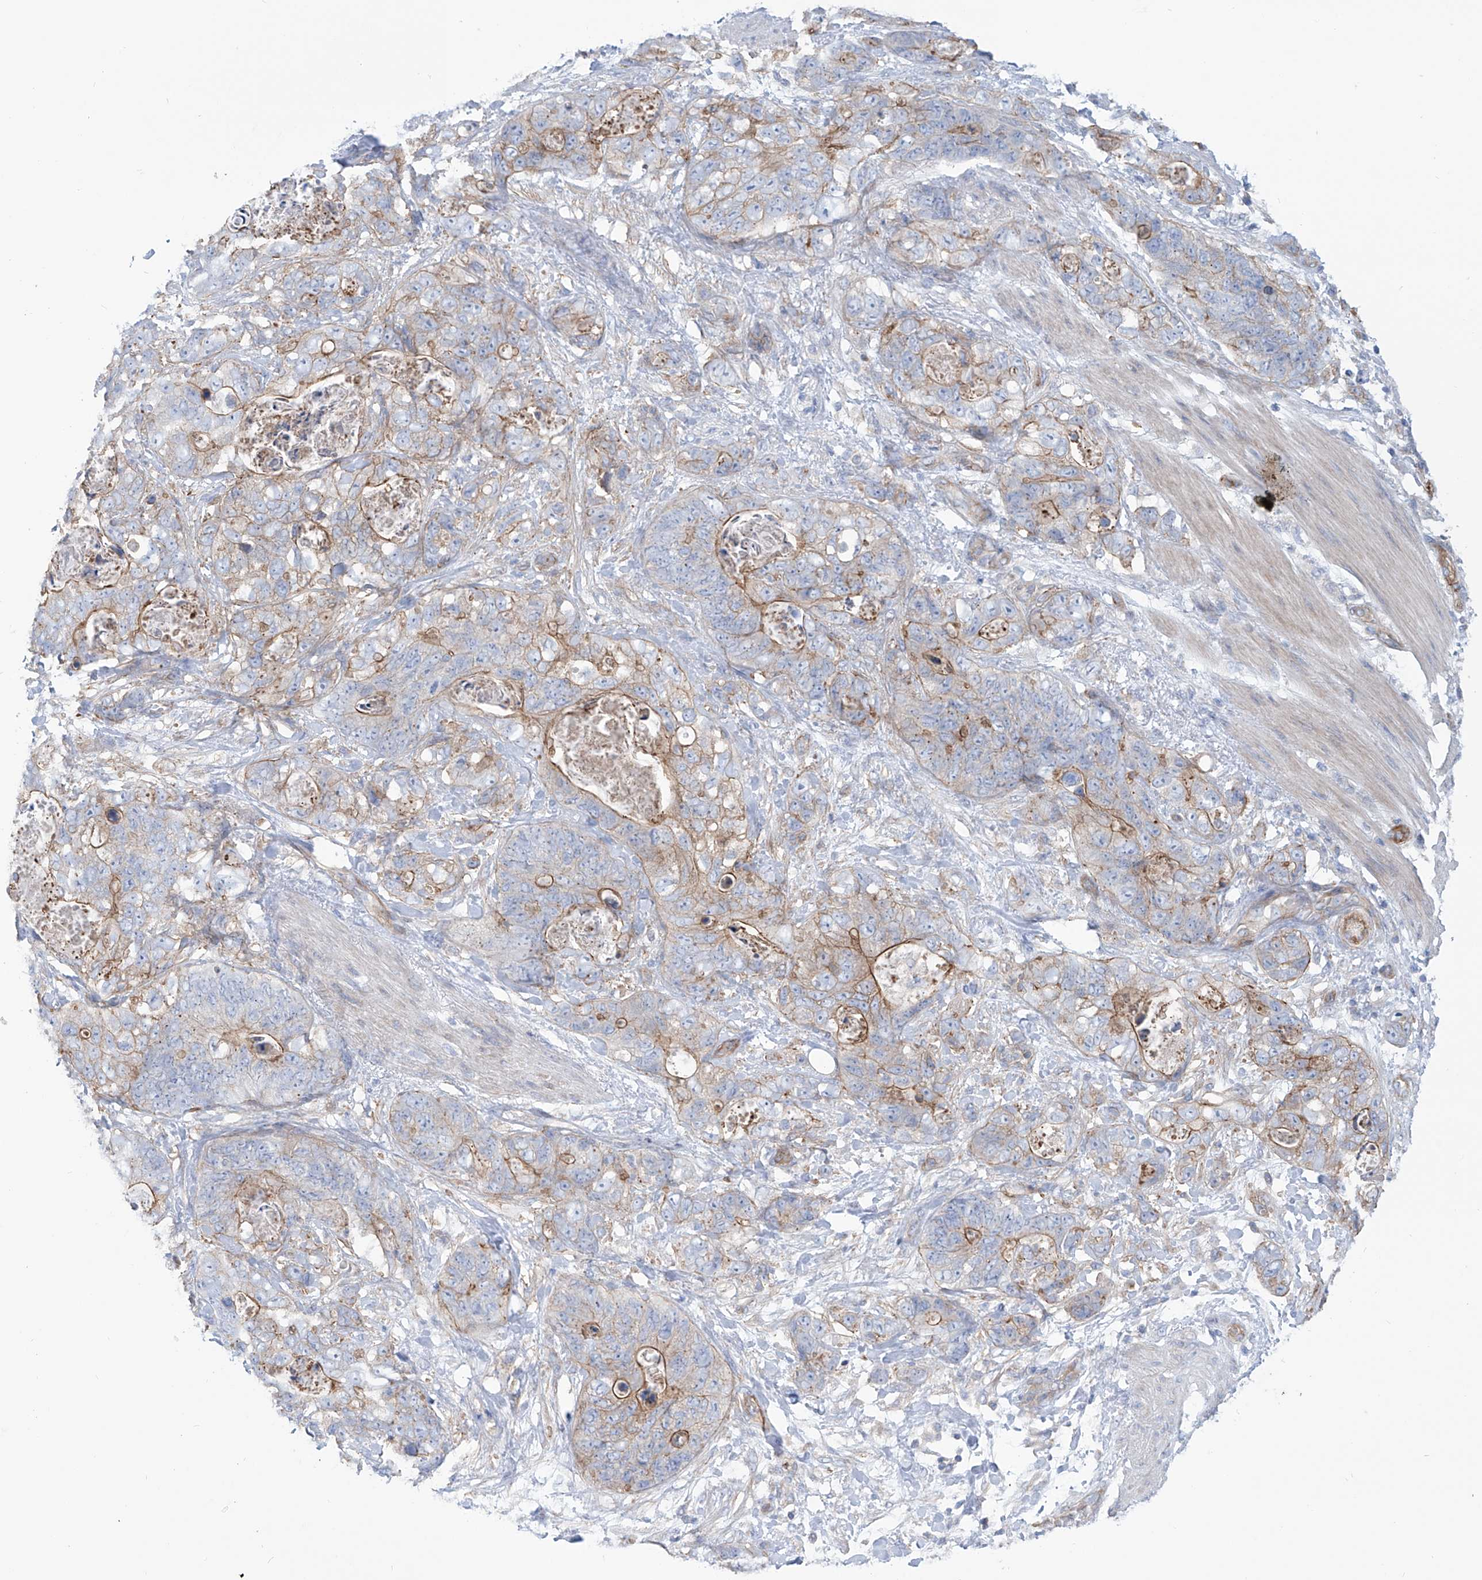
{"staining": {"intensity": "moderate", "quantity": "25%-75%", "location": "cytoplasmic/membranous"}, "tissue": "stomach cancer", "cell_type": "Tumor cells", "image_type": "cancer", "snomed": [{"axis": "morphology", "description": "Normal tissue, NOS"}, {"axis": "morphology", "description": "Adenocarcinoma, NOS"}, {"axis": "topography", "description": "Stomach"}], "caption": "This is a micrograph of IHC staining of stomach adenocarcinoma, which shows moderate positivity in the cytoplasmic/membranous of tumor cells.", "gene": "TMEM209", "patient": {"sex": "female", "age": 89}}